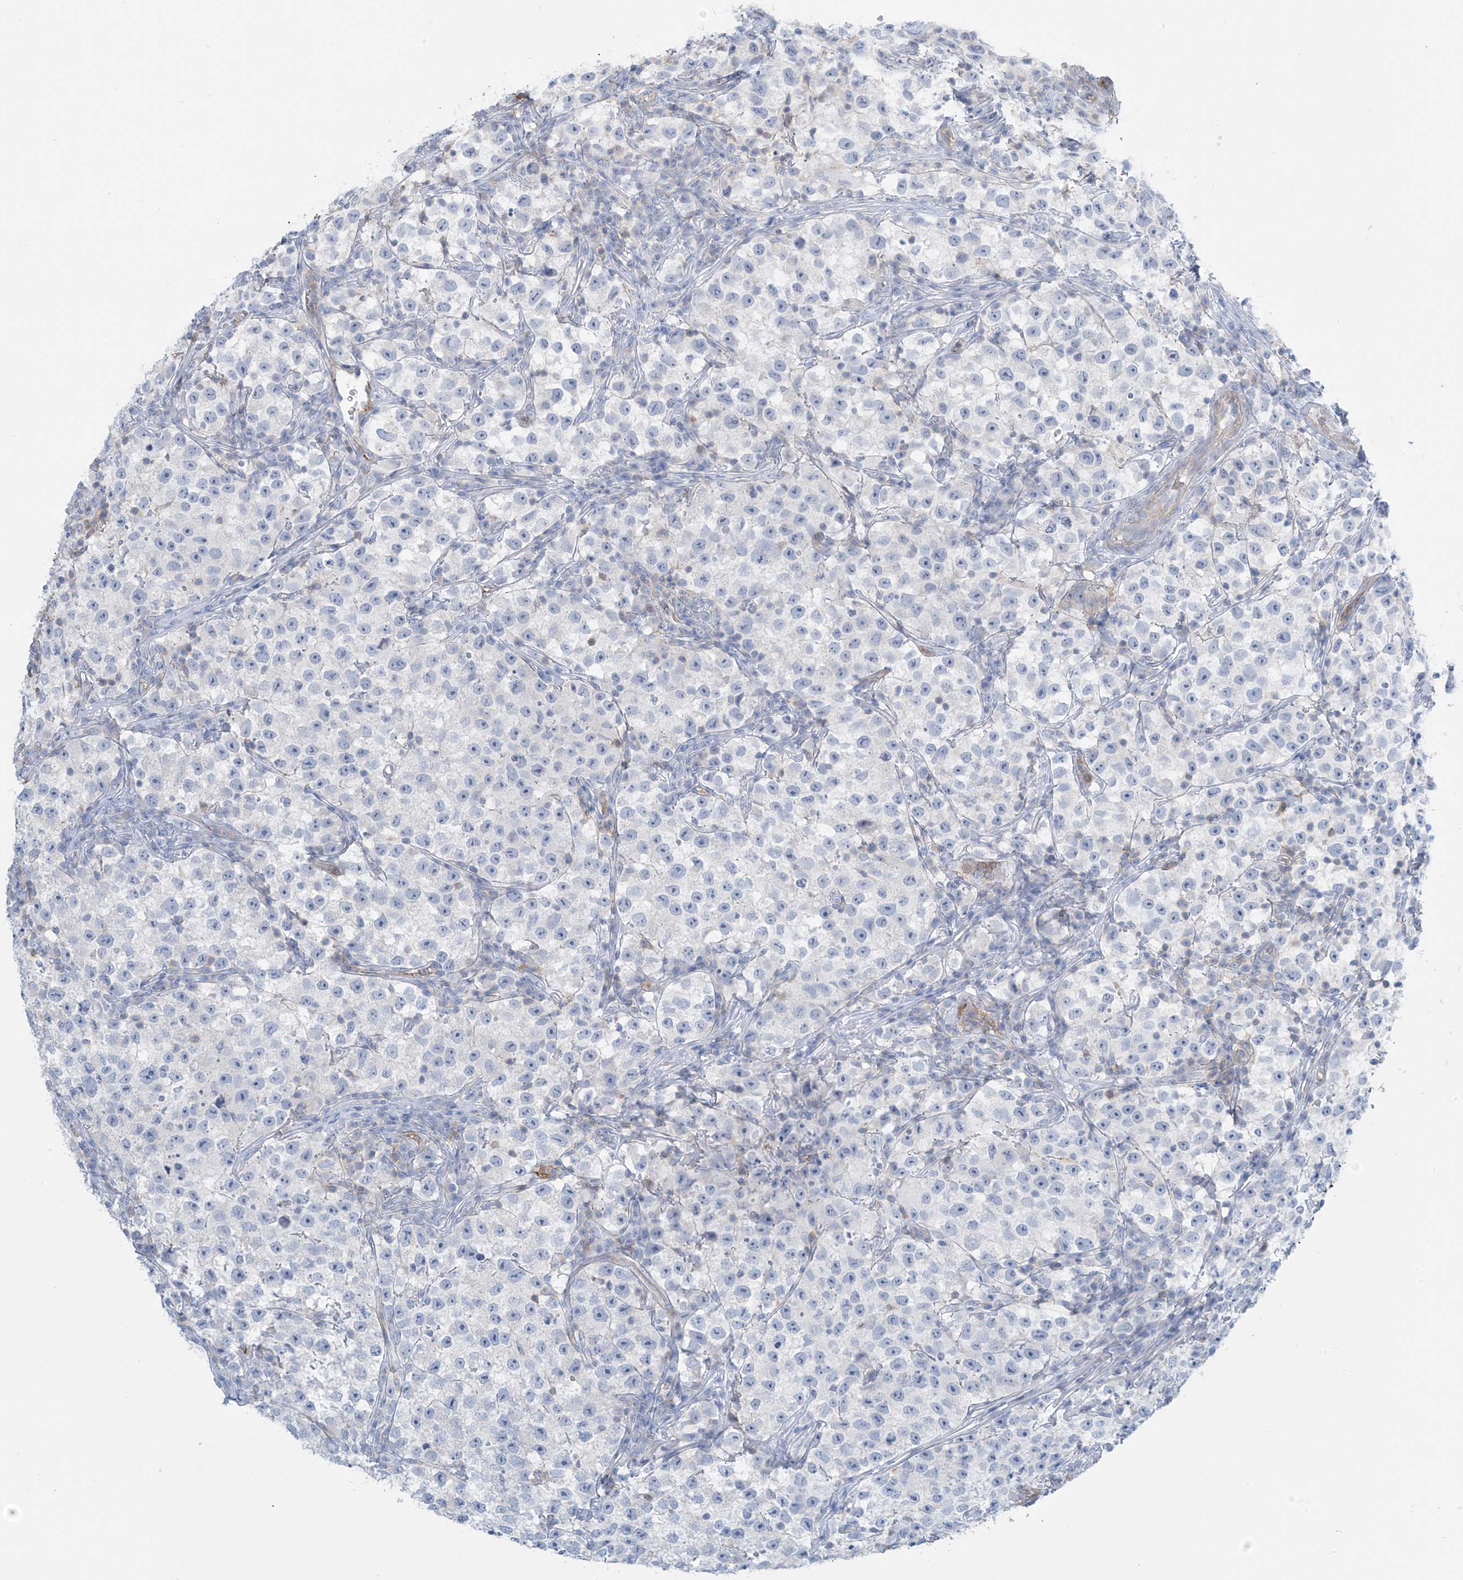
{"staining": {"intensity": "negative", "quantity": "none", "location": "none"}, "tissue": "testis cancer", "cell_type": "Tumor cells", "image_type": "cancer", "snomed": [{"axis": "morphology", "description": "Seminoma, NOS"}, {"axis": "topography", "description": "Testis"}], "caption": "This histopathology image is of seminoma (testis) stained with immunohistochemistry to label a protein in brown with the nuclei are counter-stained blue. There is no positivity in tumor cells. (Brightfield microscopy of DAB (3,3'-diaminobenzidine) immunohistochemistry at high magnification).", "gene": "ZNF846", "patient": {"sex": "male", "age": 22}}